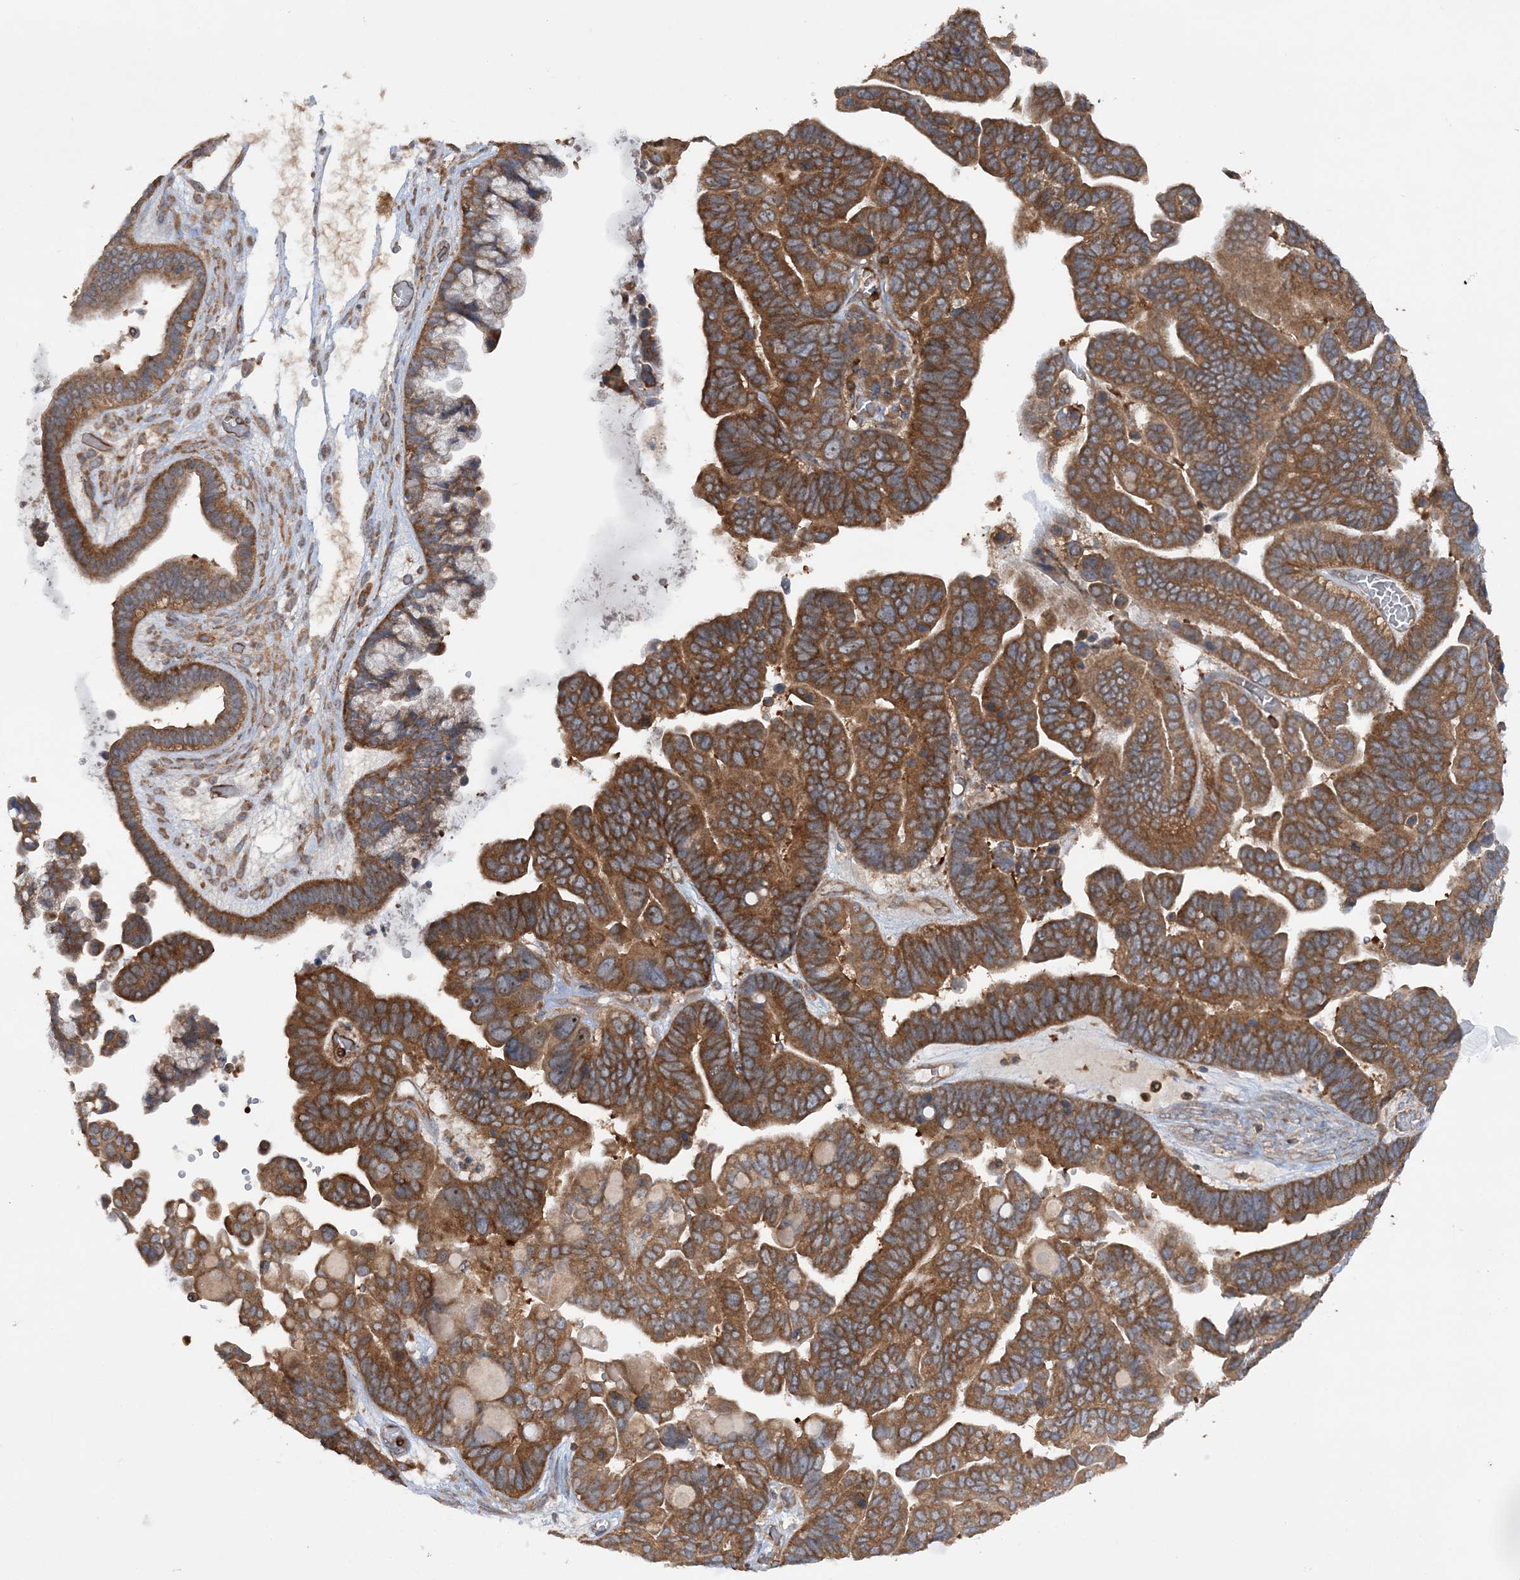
{"staining": {"intensity": "moderate", "quantity": ">75%", "location": "cytoplasmic/membranous"}, "tissue": "ovarian cancer", "cell_type": "Tumor cells", "image_type": "cancer", "snomed": [{"axis": "morphology", "description": "Cystadenocarcinoma, serous, NOS"}, {"axis": "topography", "description": "Ovary"}], "caption": "This is a histology image of immunohistochemistry (IHC) staining of ovarian cancer, which shows moderate expression in the cytoplasmic/membranous of tumor cells.", "gene": "ACAP2", "patient": {"sex": "female", "age": 56}}